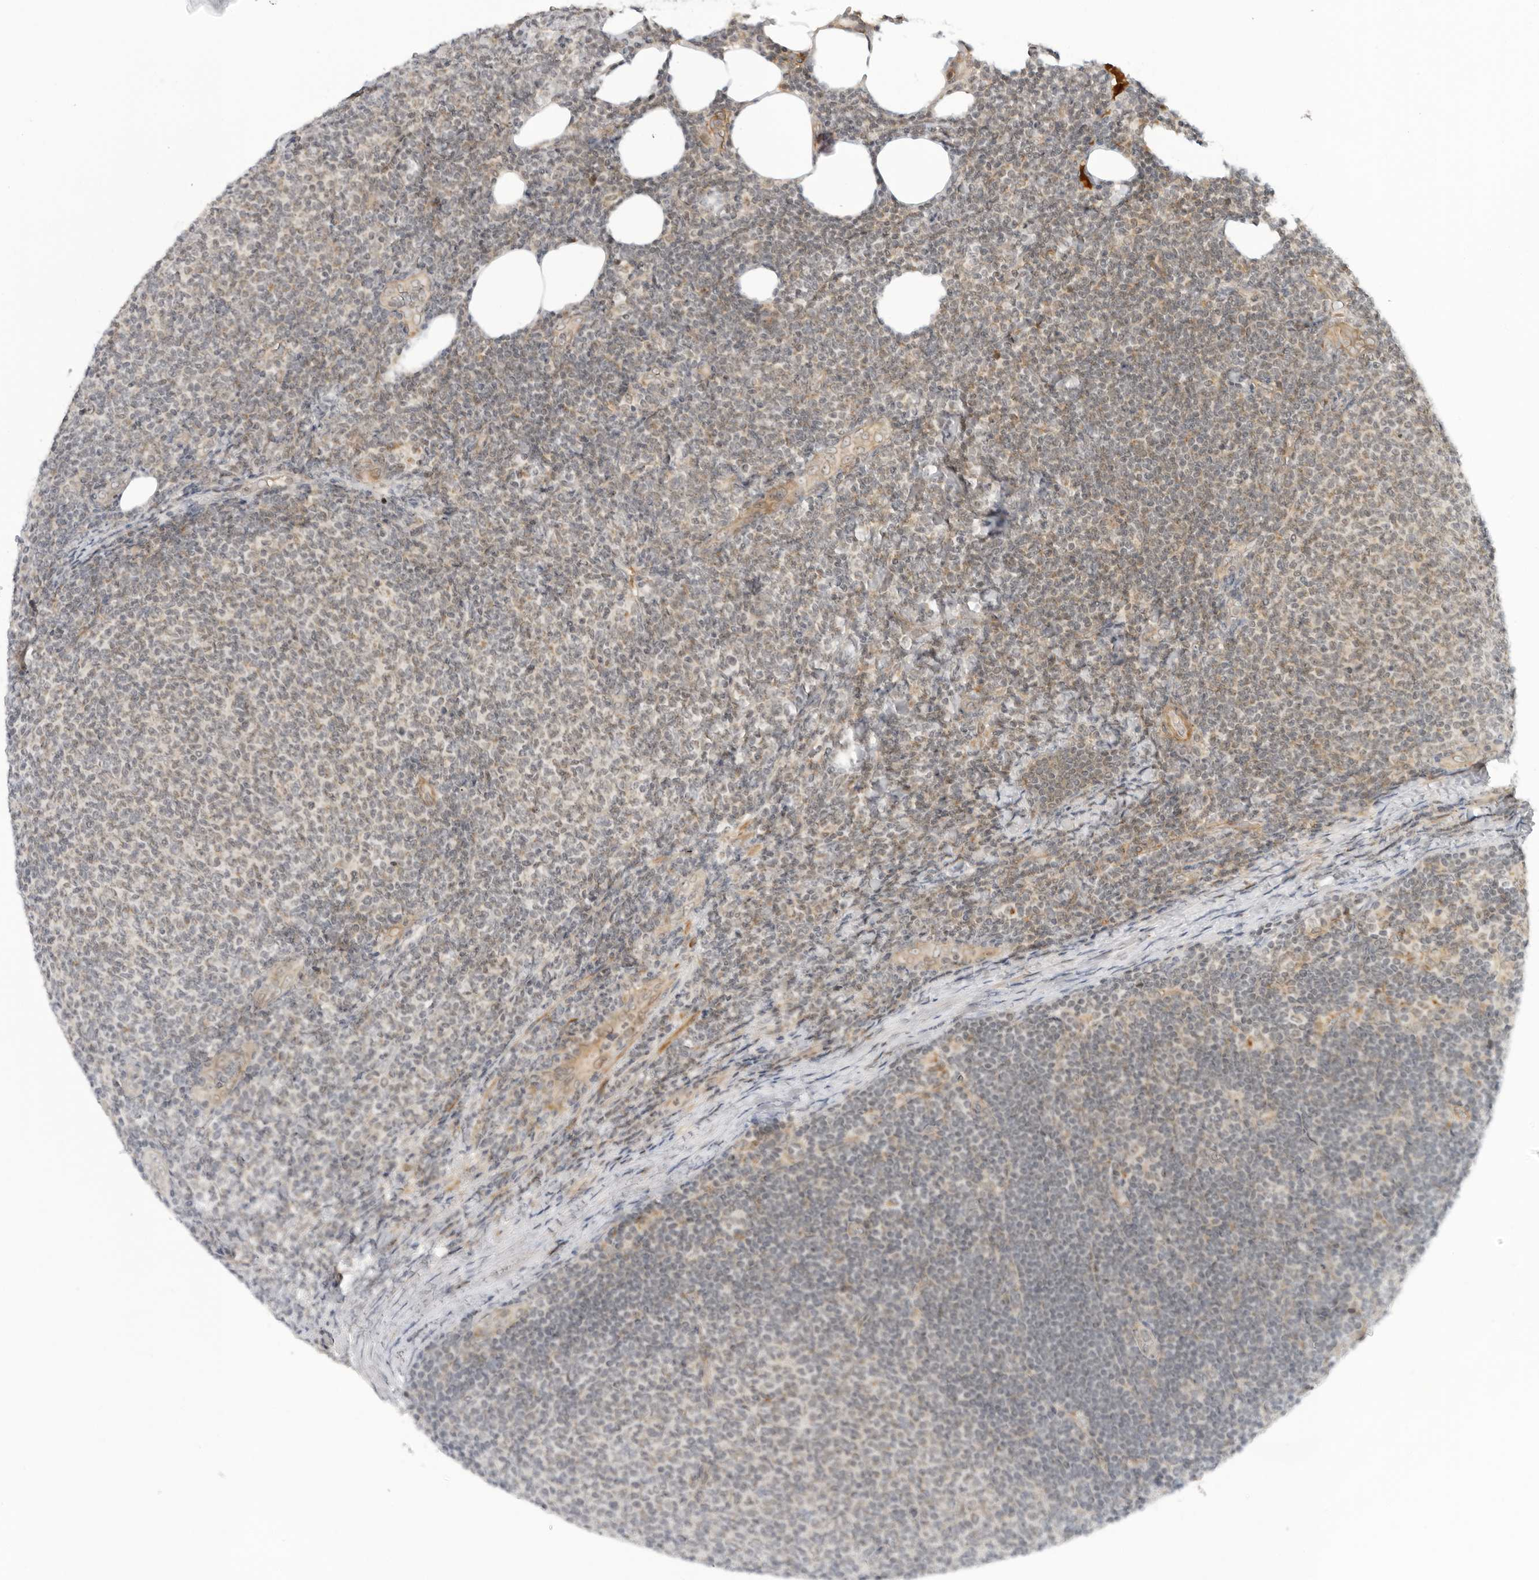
{"staining": {"intensity": "negative", "quantity": "none", "location": "none"}, "tissue": "lymphoma", "cell_type": "Tumor cells", "image_type": "cancer", "snomed": [{"axis": "morphology", "description": "Malignant lymphoma, non-Hodgkin's type, Low grade"}, {"axis": "topography", "description": "Lymph node"}], "caption": "Immunohistochemistry (IHC) histopathology image of human lymphoma stained for a protein (brown), which demonstrates no staining in tumor cells. Brightfield microscopy of IHC stained with DAB (3,3'-diaminobenzidine) (brown) and hematoxylin (blue), captured at high magnification.", "gene": "SUGCT", "patient": {"sex": "male", "age": 66}}